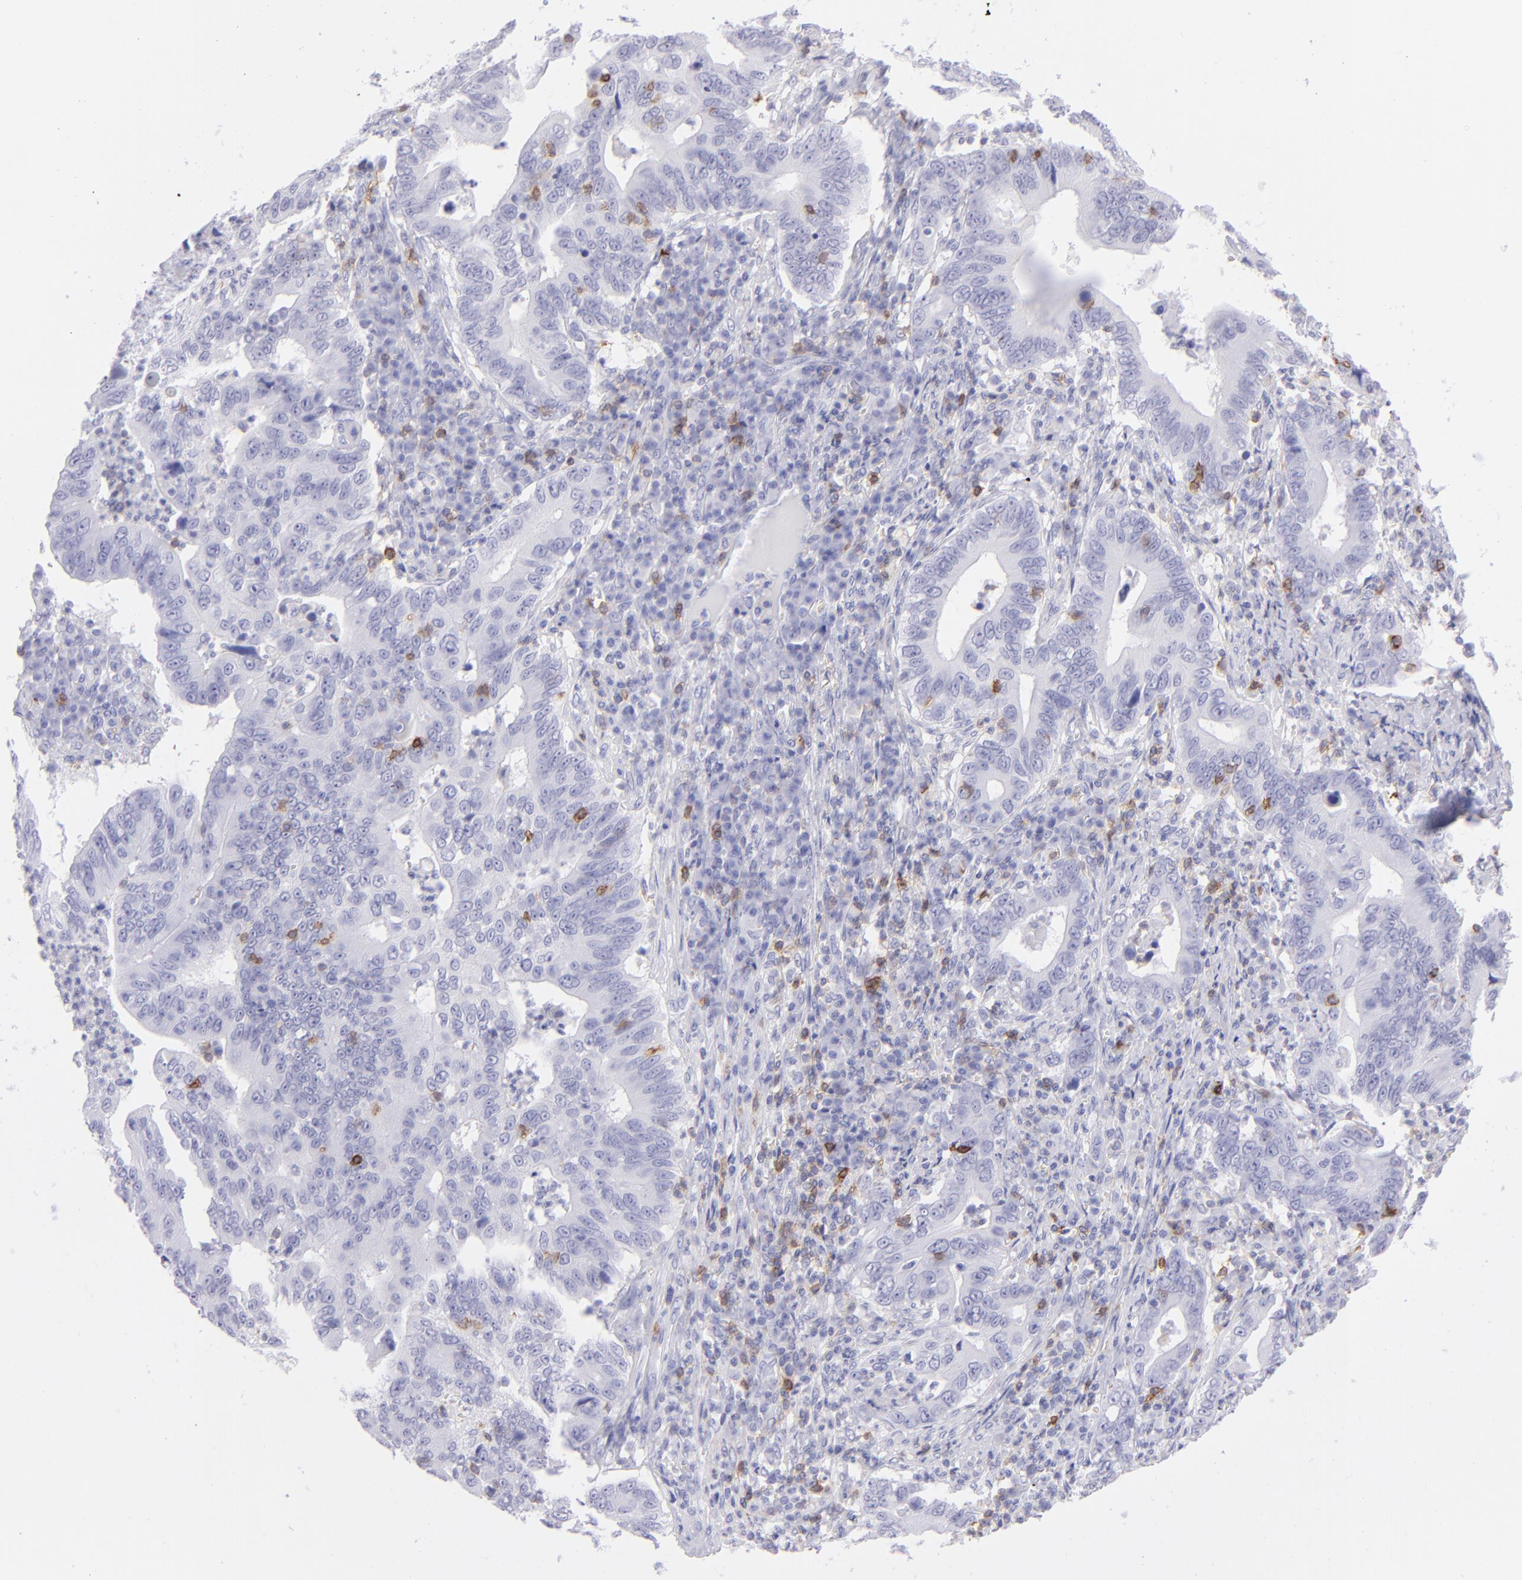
{"staining": {"intensity": "negative", "quantity": "none", "location": "none"}, "tissue": "stomach cancer", "cell_type": "Tumor cells", "image_type": "cancer", "snomed": [{"axis": "morphology", "description": "Adenocarcinoma, NOS"}, {"axis": "topography", "description": "Stomach, upper"}], "caption": "DAB (3,3'-diaminobenzidine) immunohistochemical staining of stomach cancer exhibits no significant positivity in tumor cells. The staining is performed using DAB (3,3'-diaminobenzidine) brown chromogen with nuclei counter-stained in using hematoxylin.", "gene": "CD69", "patient": {"sex": "male", "age": 63}}